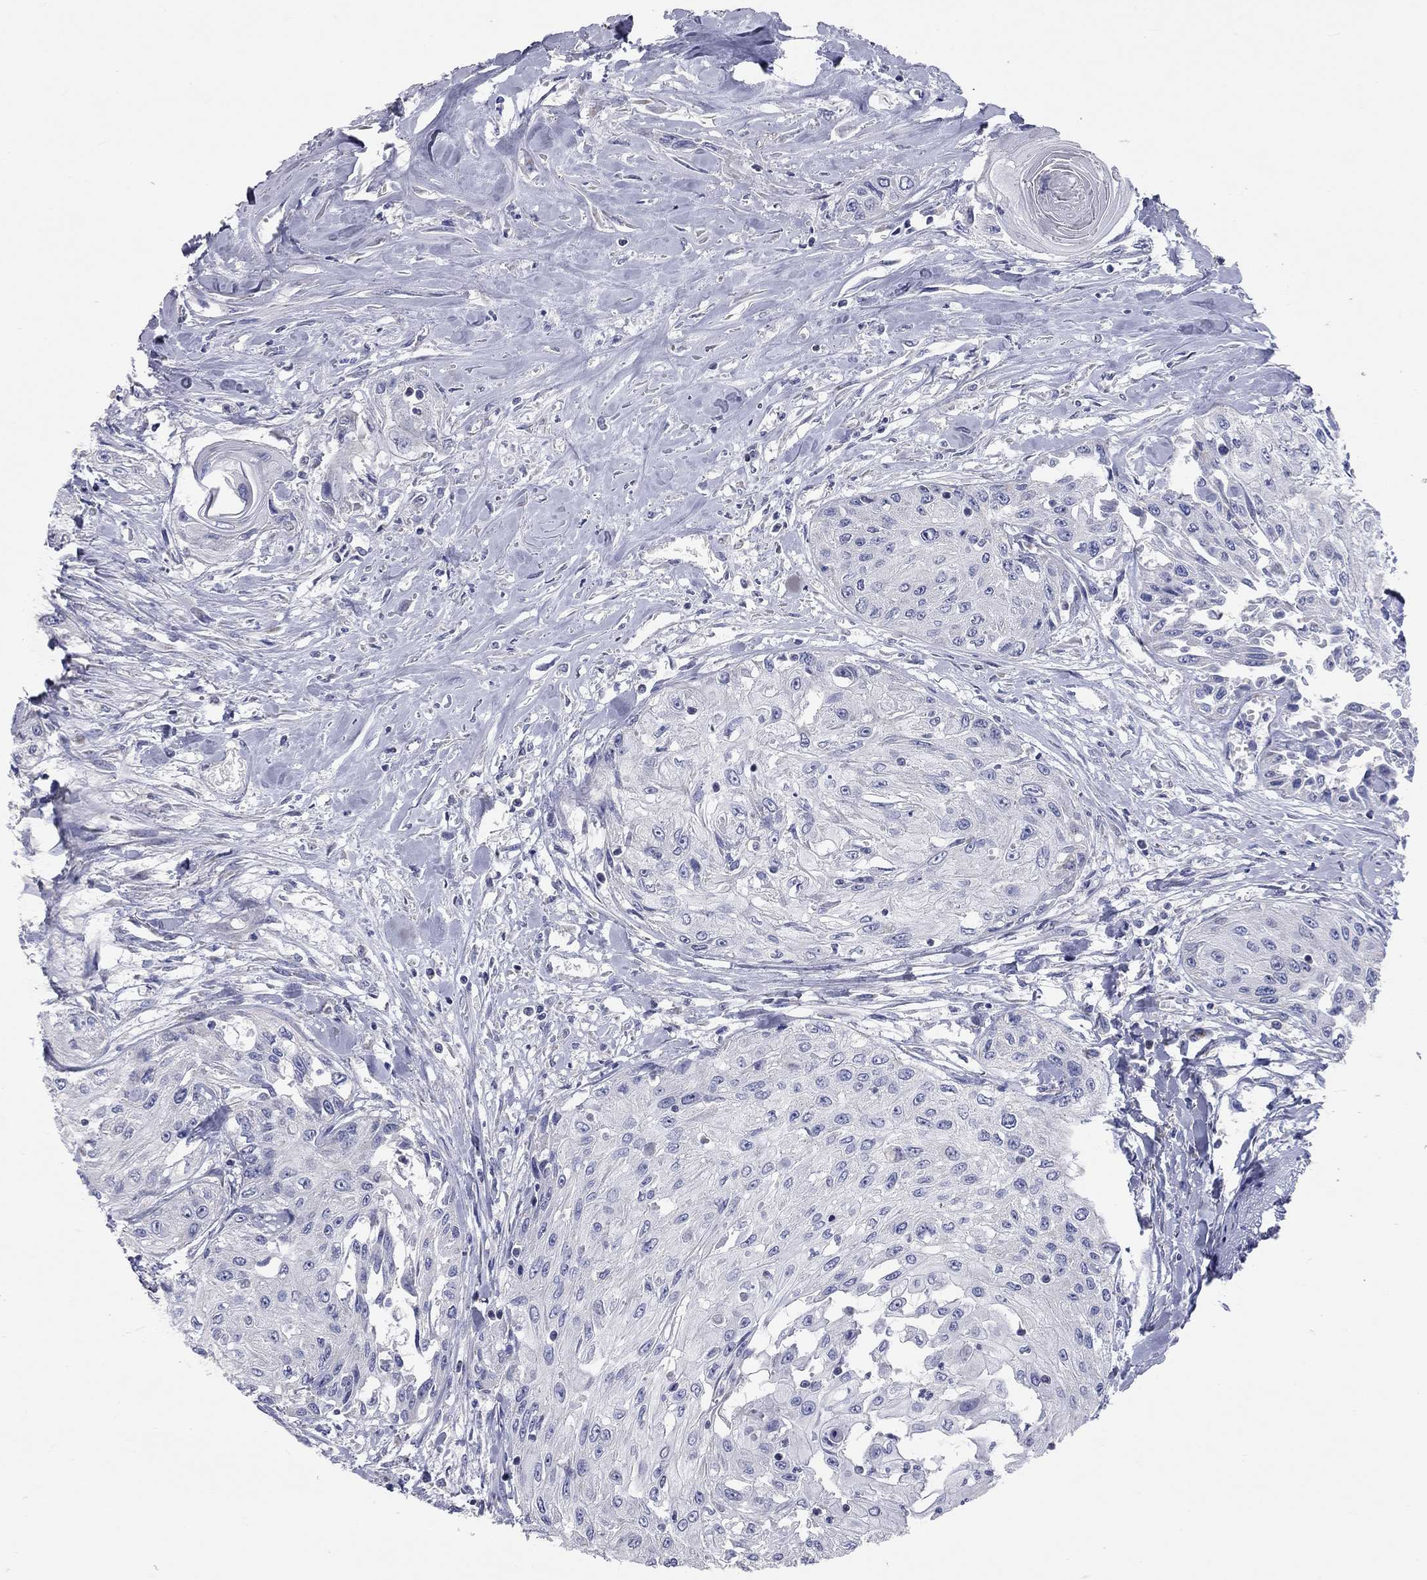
{"staining": {"intensity": "negative", "quantity": "none", "location": "none"}, "tissue": "head and neck cancer", "cell_type": "Tumor cells", "image_type": "cancer", "snomed": [{"axis": "morphology", "description": "Normal tissue, NOS"}, {"axis": "morphology", "description": "Squamous cell carcinoma, NOS"}, {"axis": "topography", "description": "Oral tissue"}, {"axis": "topography", "description": "Peripheral nerve tissue"}, {"axis": "topography", "description": "Head-Neck"}], "caption": "The immunohistochemistry image has no significant expression in tumor cells of head and neck squamous cell carcinoma tissue.", "gene": "CFAP161", "patient": {"sex": "female", "age": 59}}